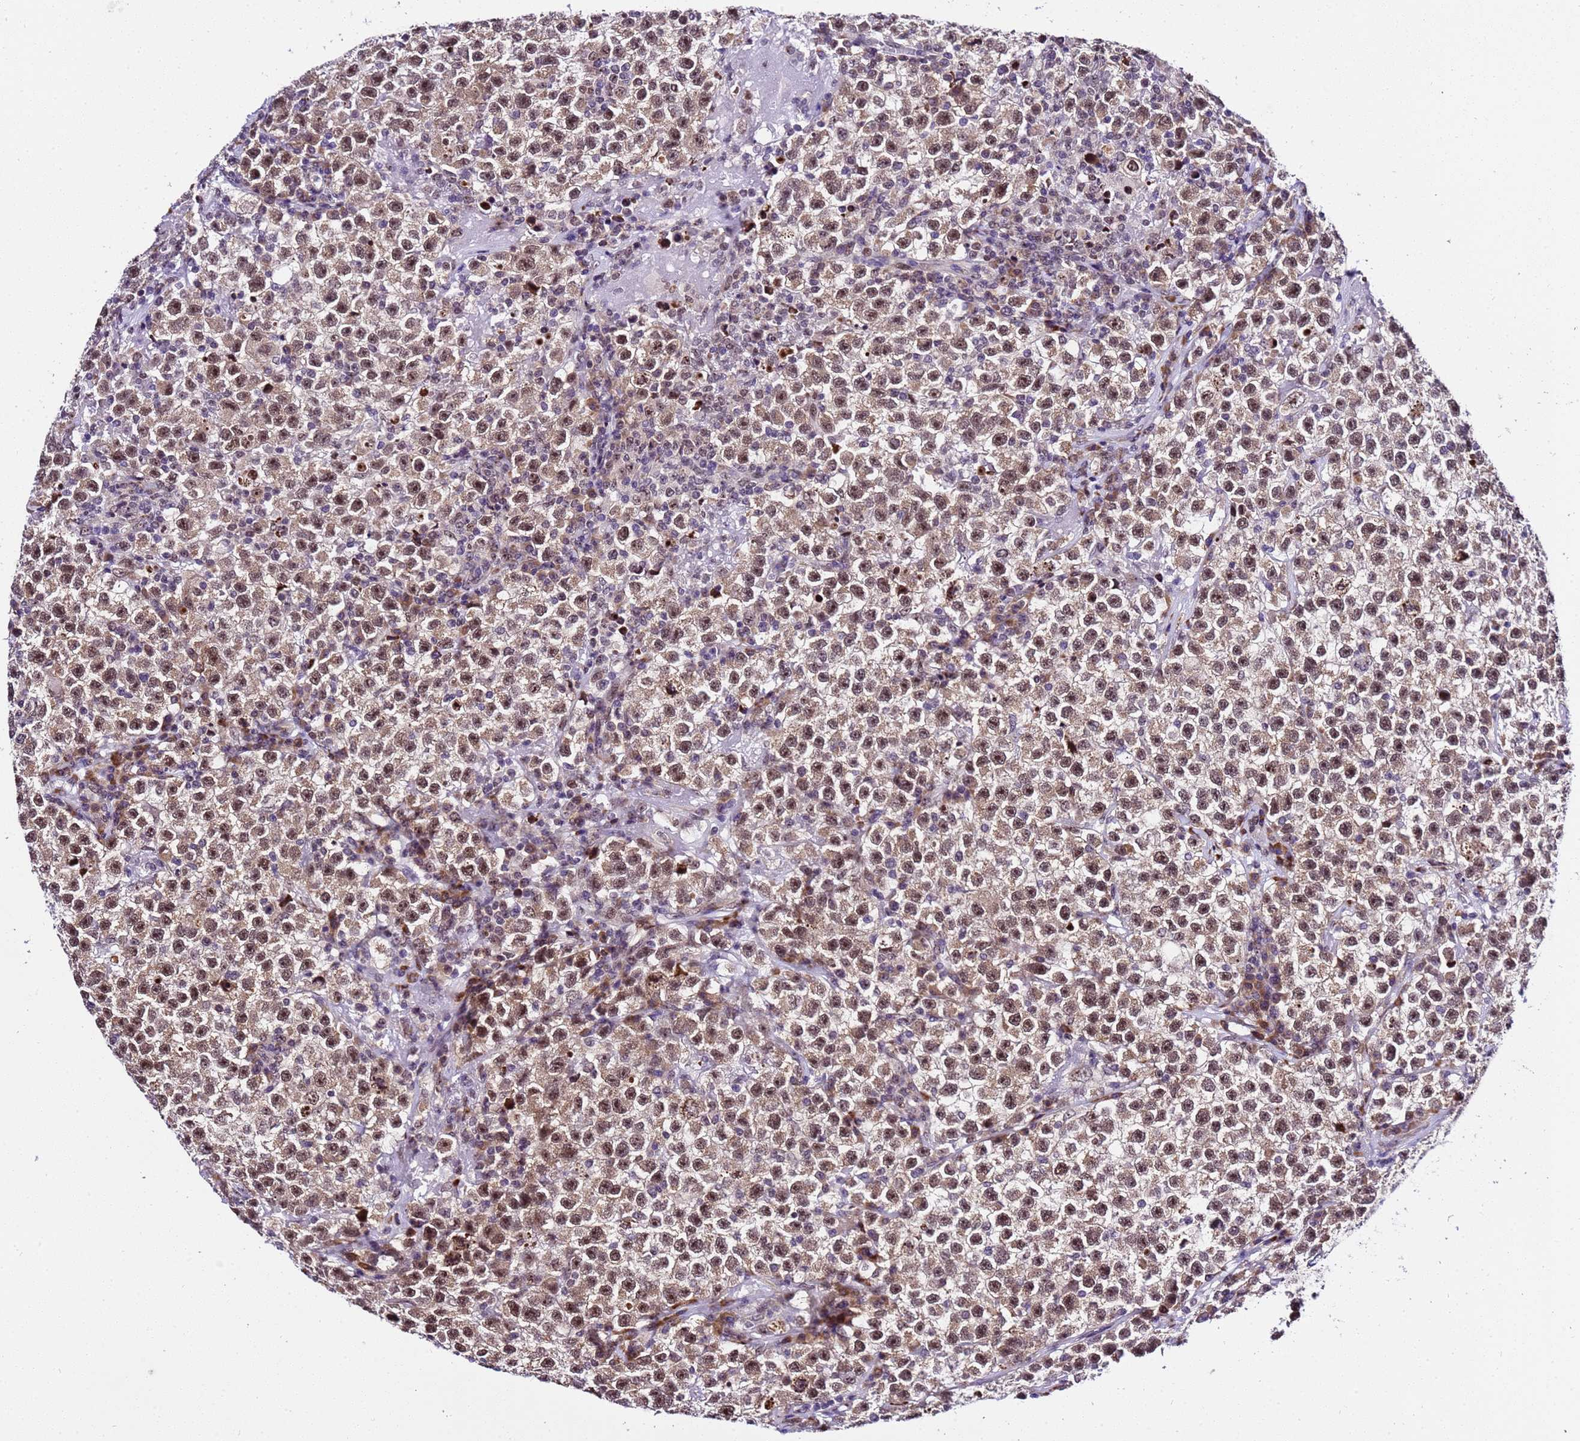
{"staining": {"intensity": "moderate", "quantity": ">75%", "location": "cytoplasmic/membranous,nuclear"}, "tissue": "testis cancer", "cell_type": "Tumor cells", "image_type": "cancer", "snomed": [{"axis": "morphology", "description": "Seminoma, NOS"}, {"axis": "topography", "description": "Testis"}], "caption": "This photomicrograph demonstrates immunohistochemistry staining of human testis cancer, with medium moderate cytoplasmic/membranous and nuclear expression in about >75% of tumor cells.", "gene": "SLX4IP", "patient": {"sex": "male", "age": 22}}